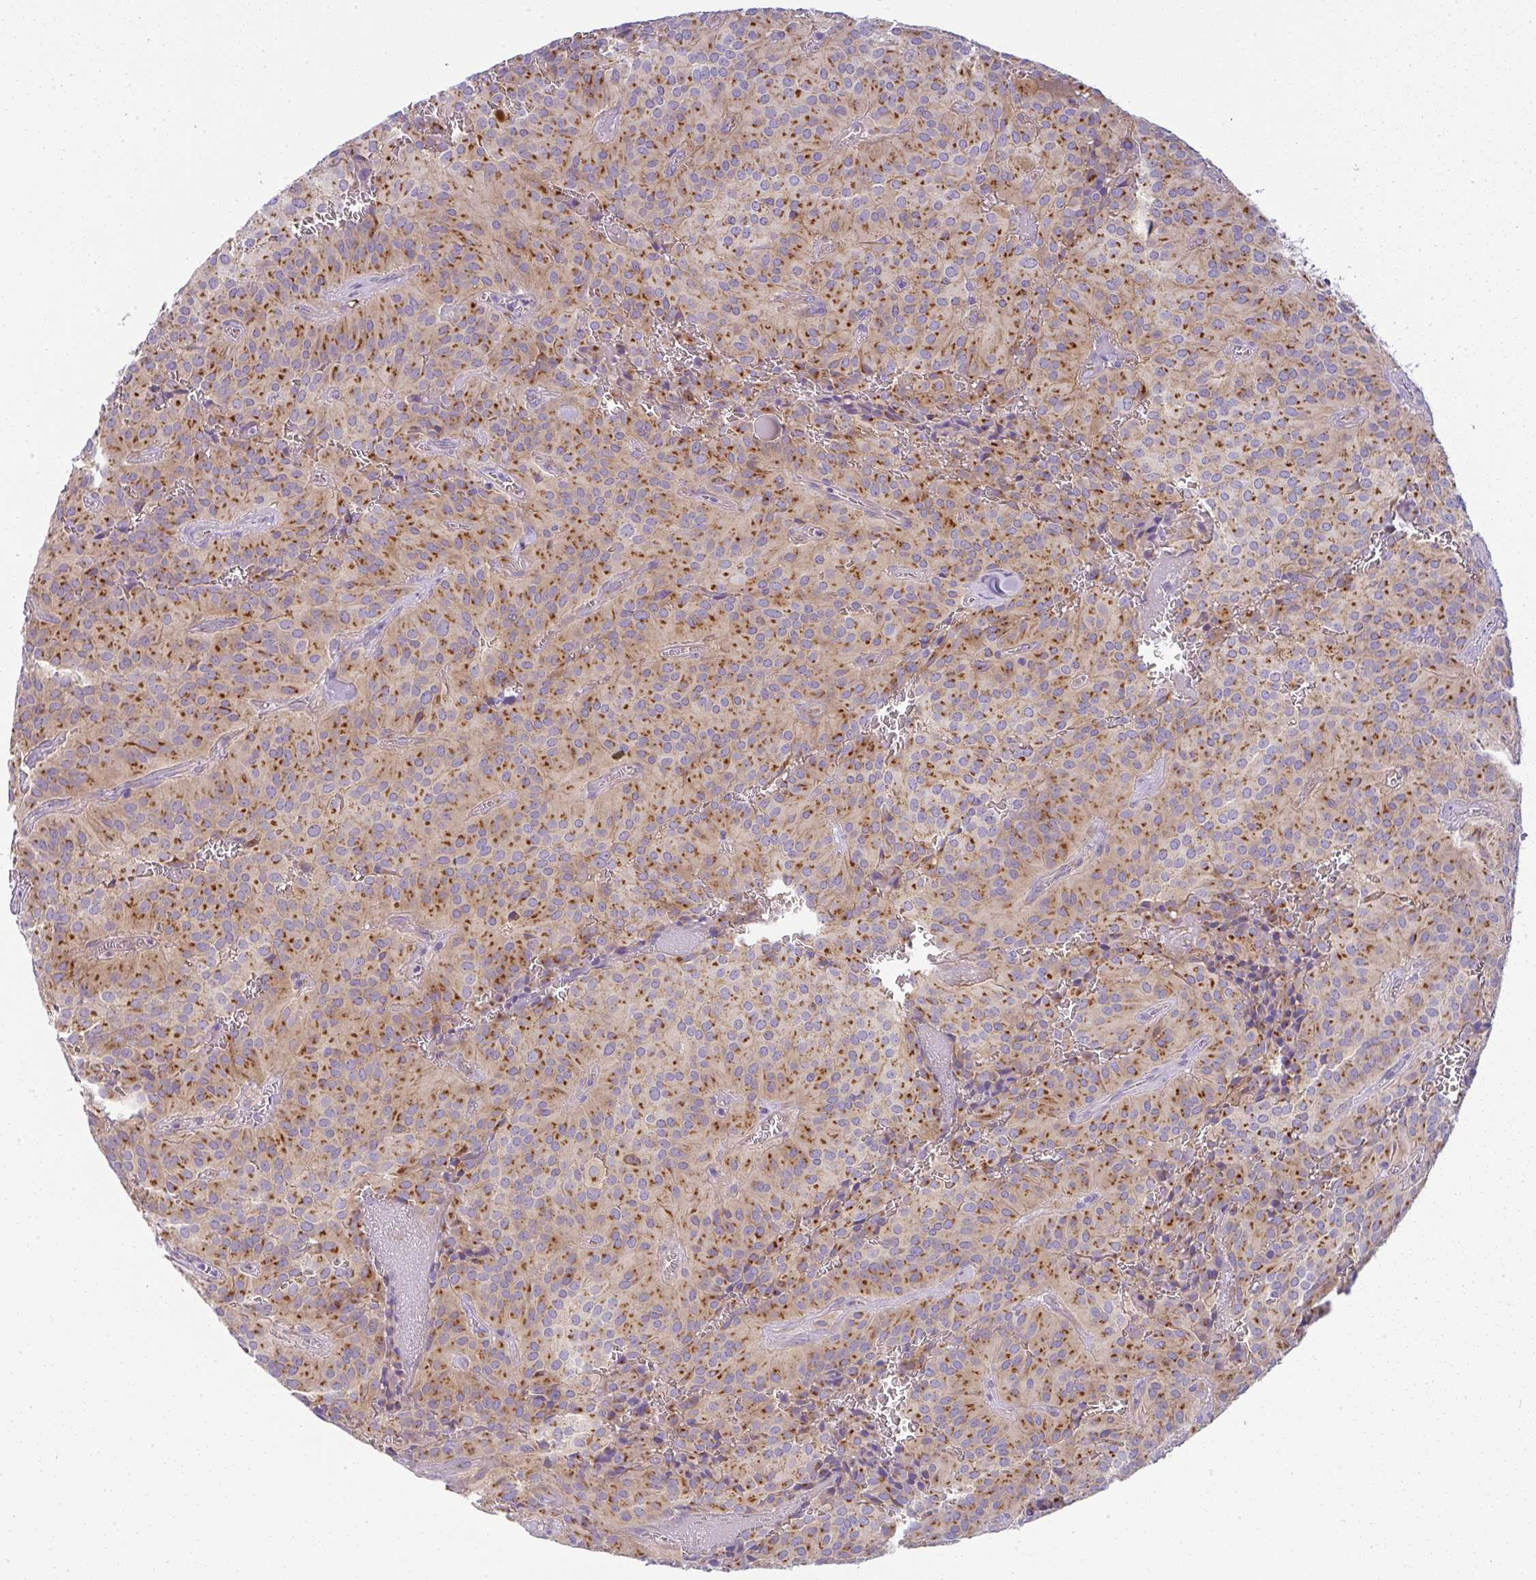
{"staining": {"intensity": "moderate", "quantity": ">75%", "location": "cytoplasmic/membranous"}, "tissue": "glioma", "cell_type": "Tumor cells", "image_type": "cancer", "snomed": [{"axis": "morphology", "description": "Glioma, malignant, Low grade"}, {"axis": "topography", "description": "Brain"}], "caption": "The image shows a brown stain indicating the presence of a protein in the cytoplasmic/membranous of tumor cells in malignant glioma (low-grade). Nuclei are stained in blue.", "gene": "FAM177A1", "patient": {"sex": "male", "age": 42}}